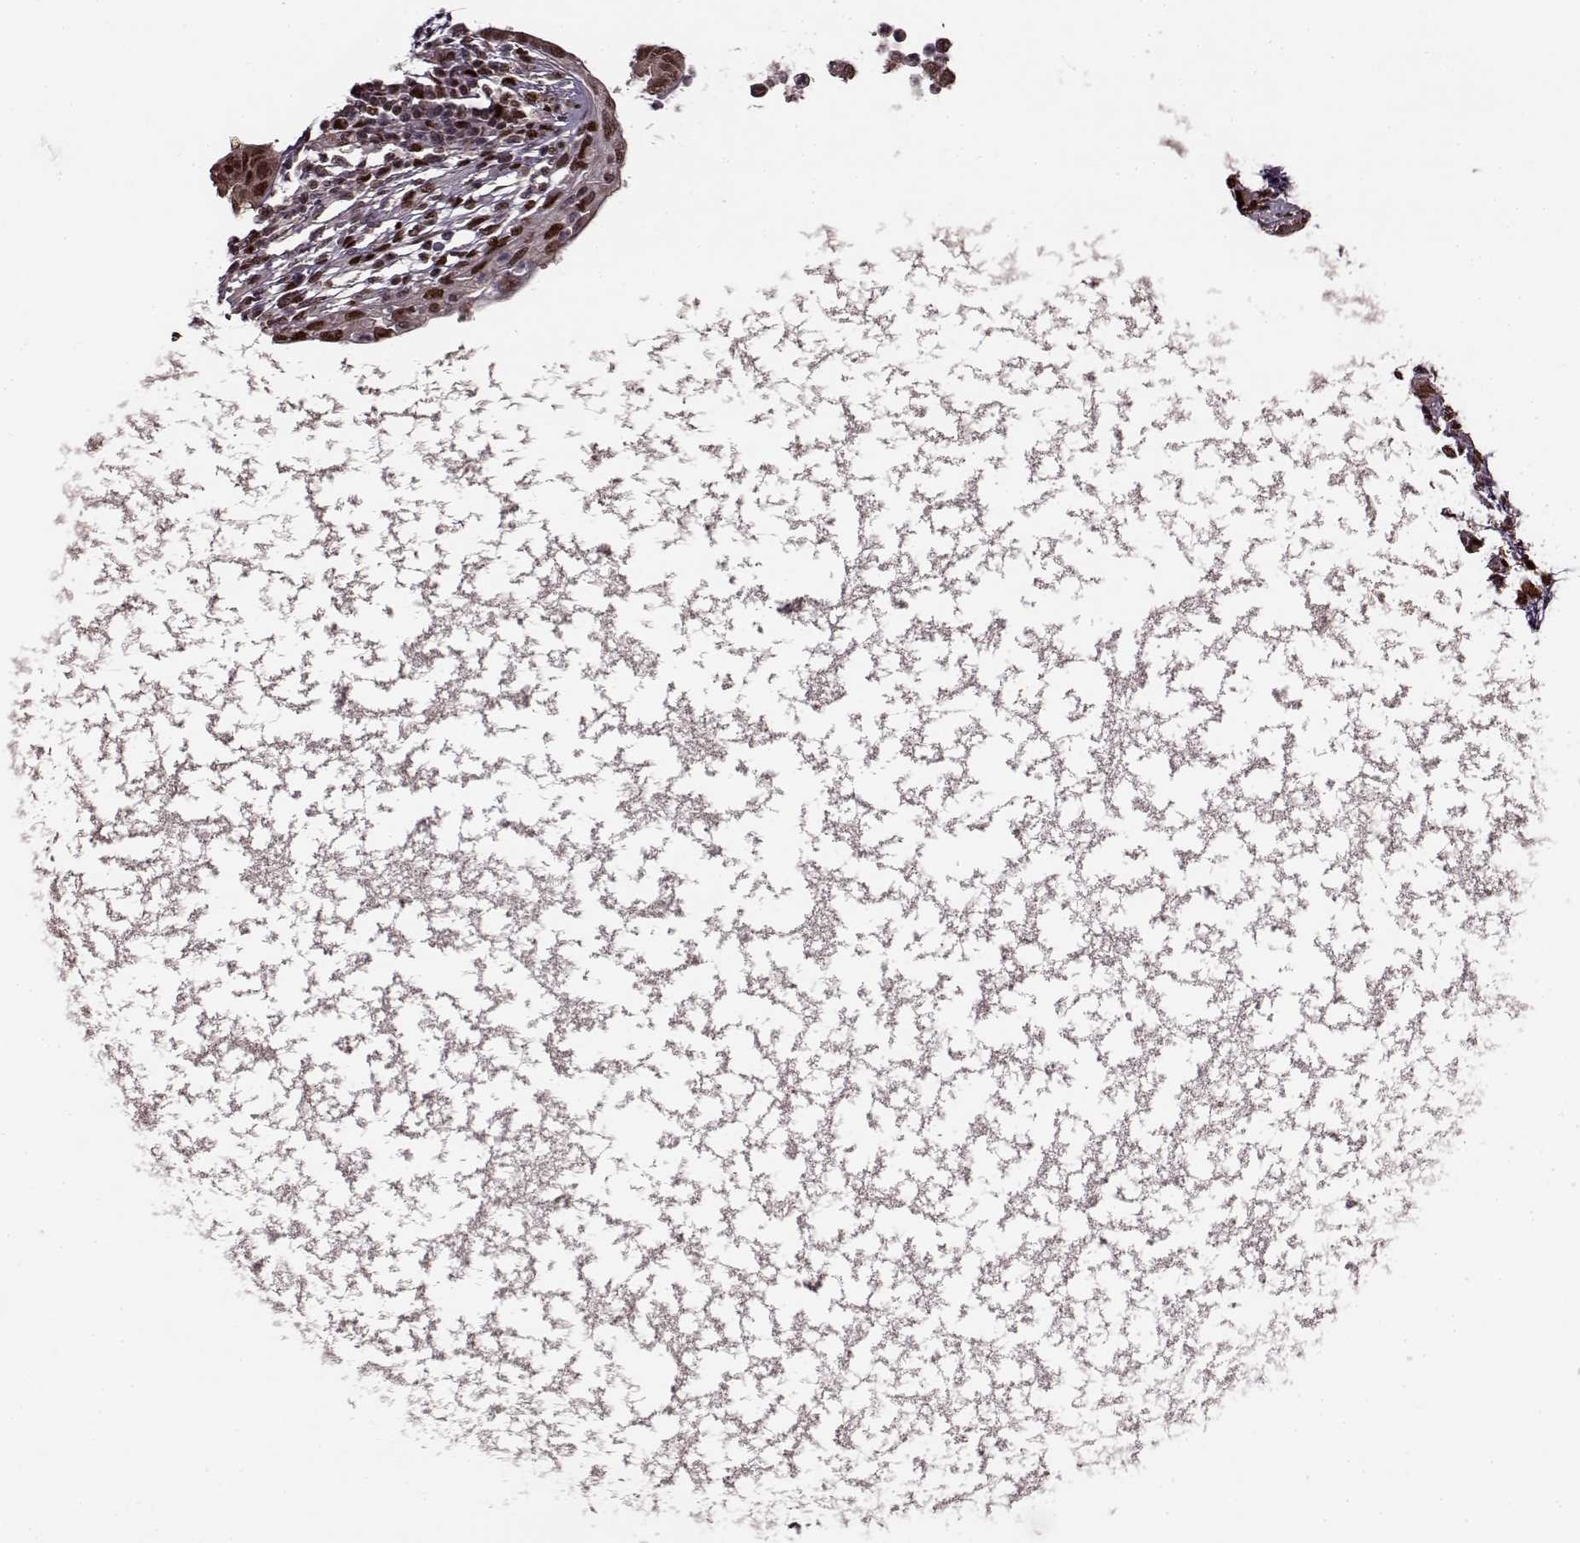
{"staining": {"intensity": "moderate", "quantity": ">75%", "location": "nuclear"}, "tissue": "testis cancer", "cell_type": "Tumor cells", "image_type": "cancer", "snomed": [{"axis": "morphology", "description": "Carcinoma, Embryonal, NOS"}, {"axis": "topography", "description": "Testis"}], "caption": "The histopathology image exhibits staining of testis cancer (embryonal carcinoma), revealing moderate nuclear protein positivity (brown color) within tumor cells. (DAB (3,3'-diaminobenzidine) IHC with brightfield microscopy, high magnification).", "gene": "FTO", "patient": {"sex": "male", "age": 26}}